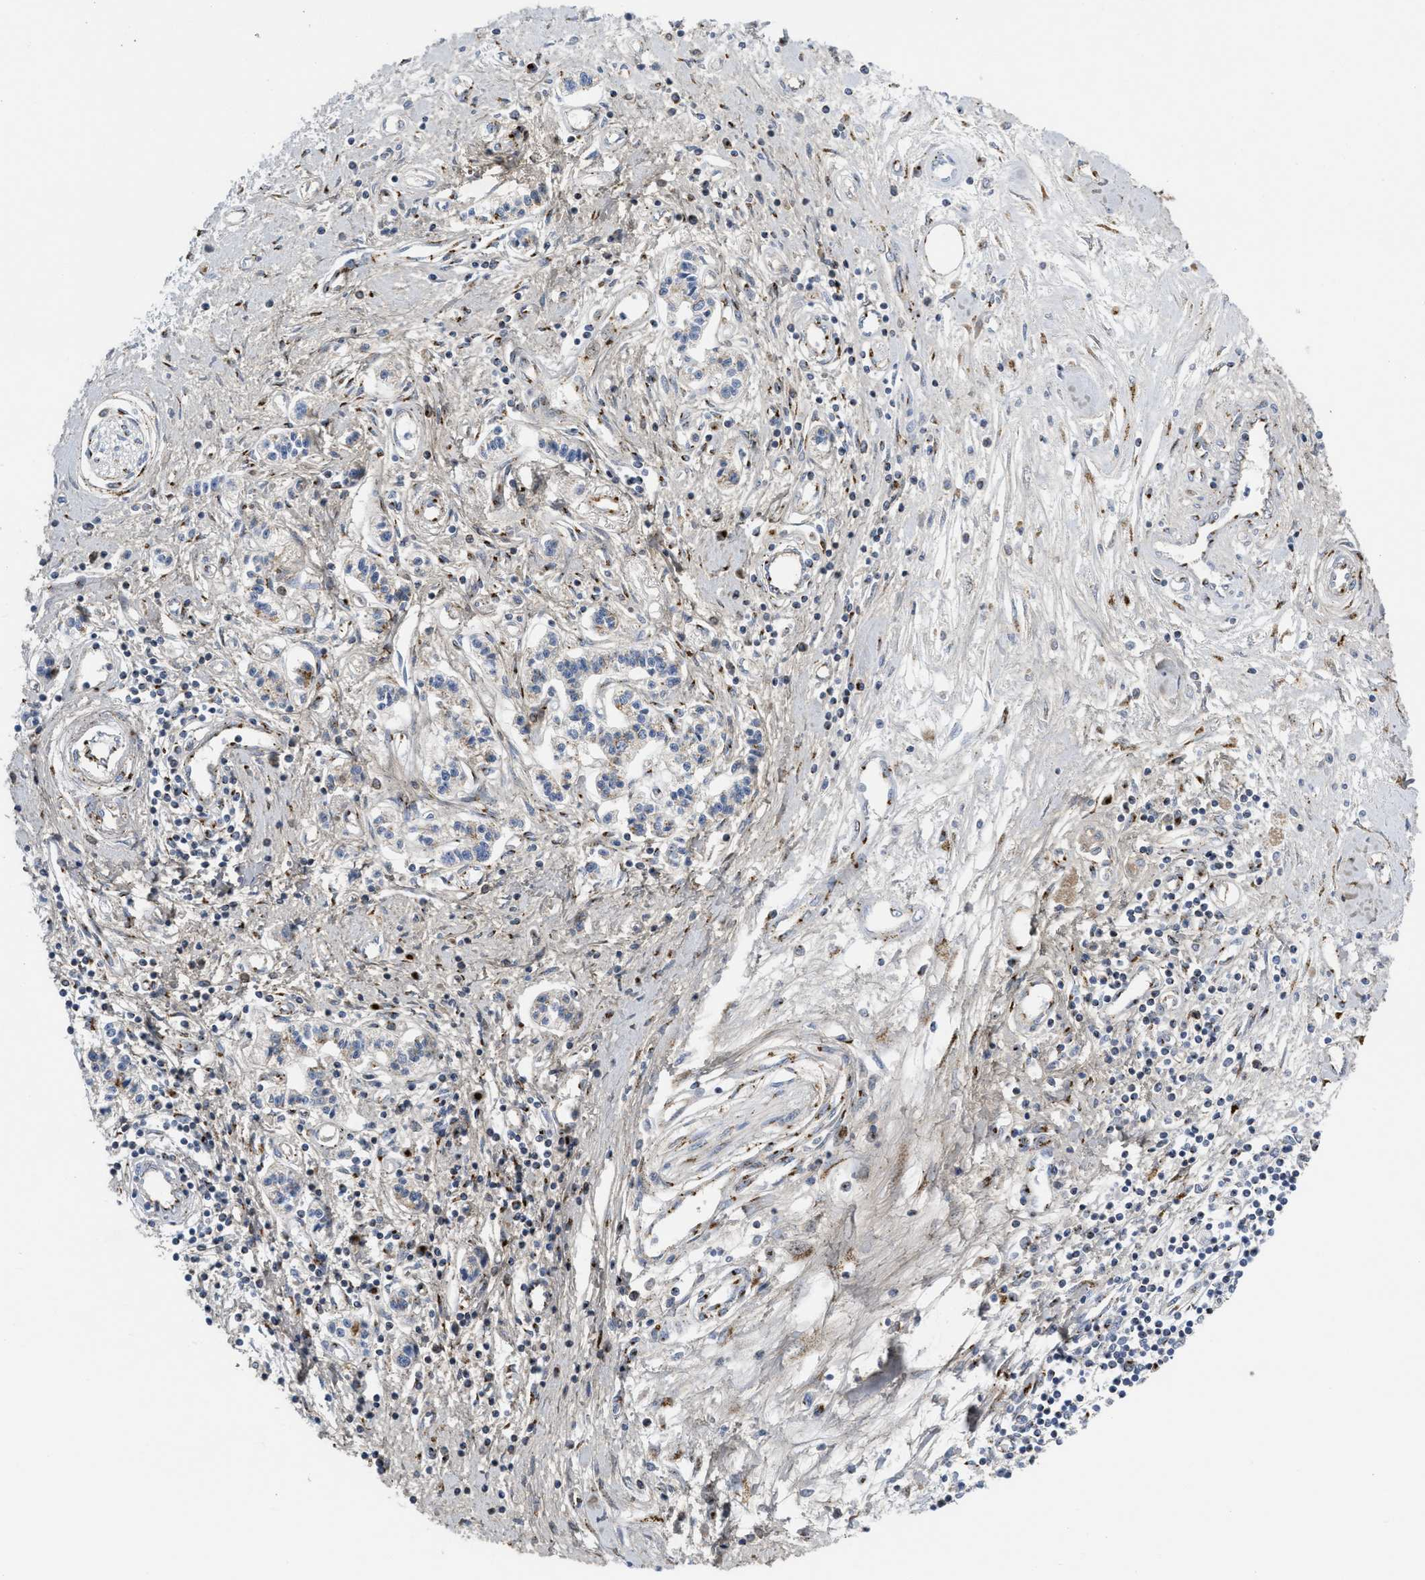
{"staining": {"intensity": "moderate", "quantity": "25%-75%", "location": "cytoplasmic/membranous"}, "tissue": "pancreatic cancer", "cell_type": "Tumor cells", "image_type": "cancer", "snomed": [{"axis": "morphology", "description": "Adenocarcinoma, NOS"}, {"axis": "topography", "description": "Pancreas"}], "caption": "Immunohistochemical staining of adenocarcinoma (pancreatic) displays medium levels of moderate cytoplasmic/membranous staining in about 25%-75% of tumor cells.", "gene": "ZNF70", "patient": {"sex": "female", "age": 77}}